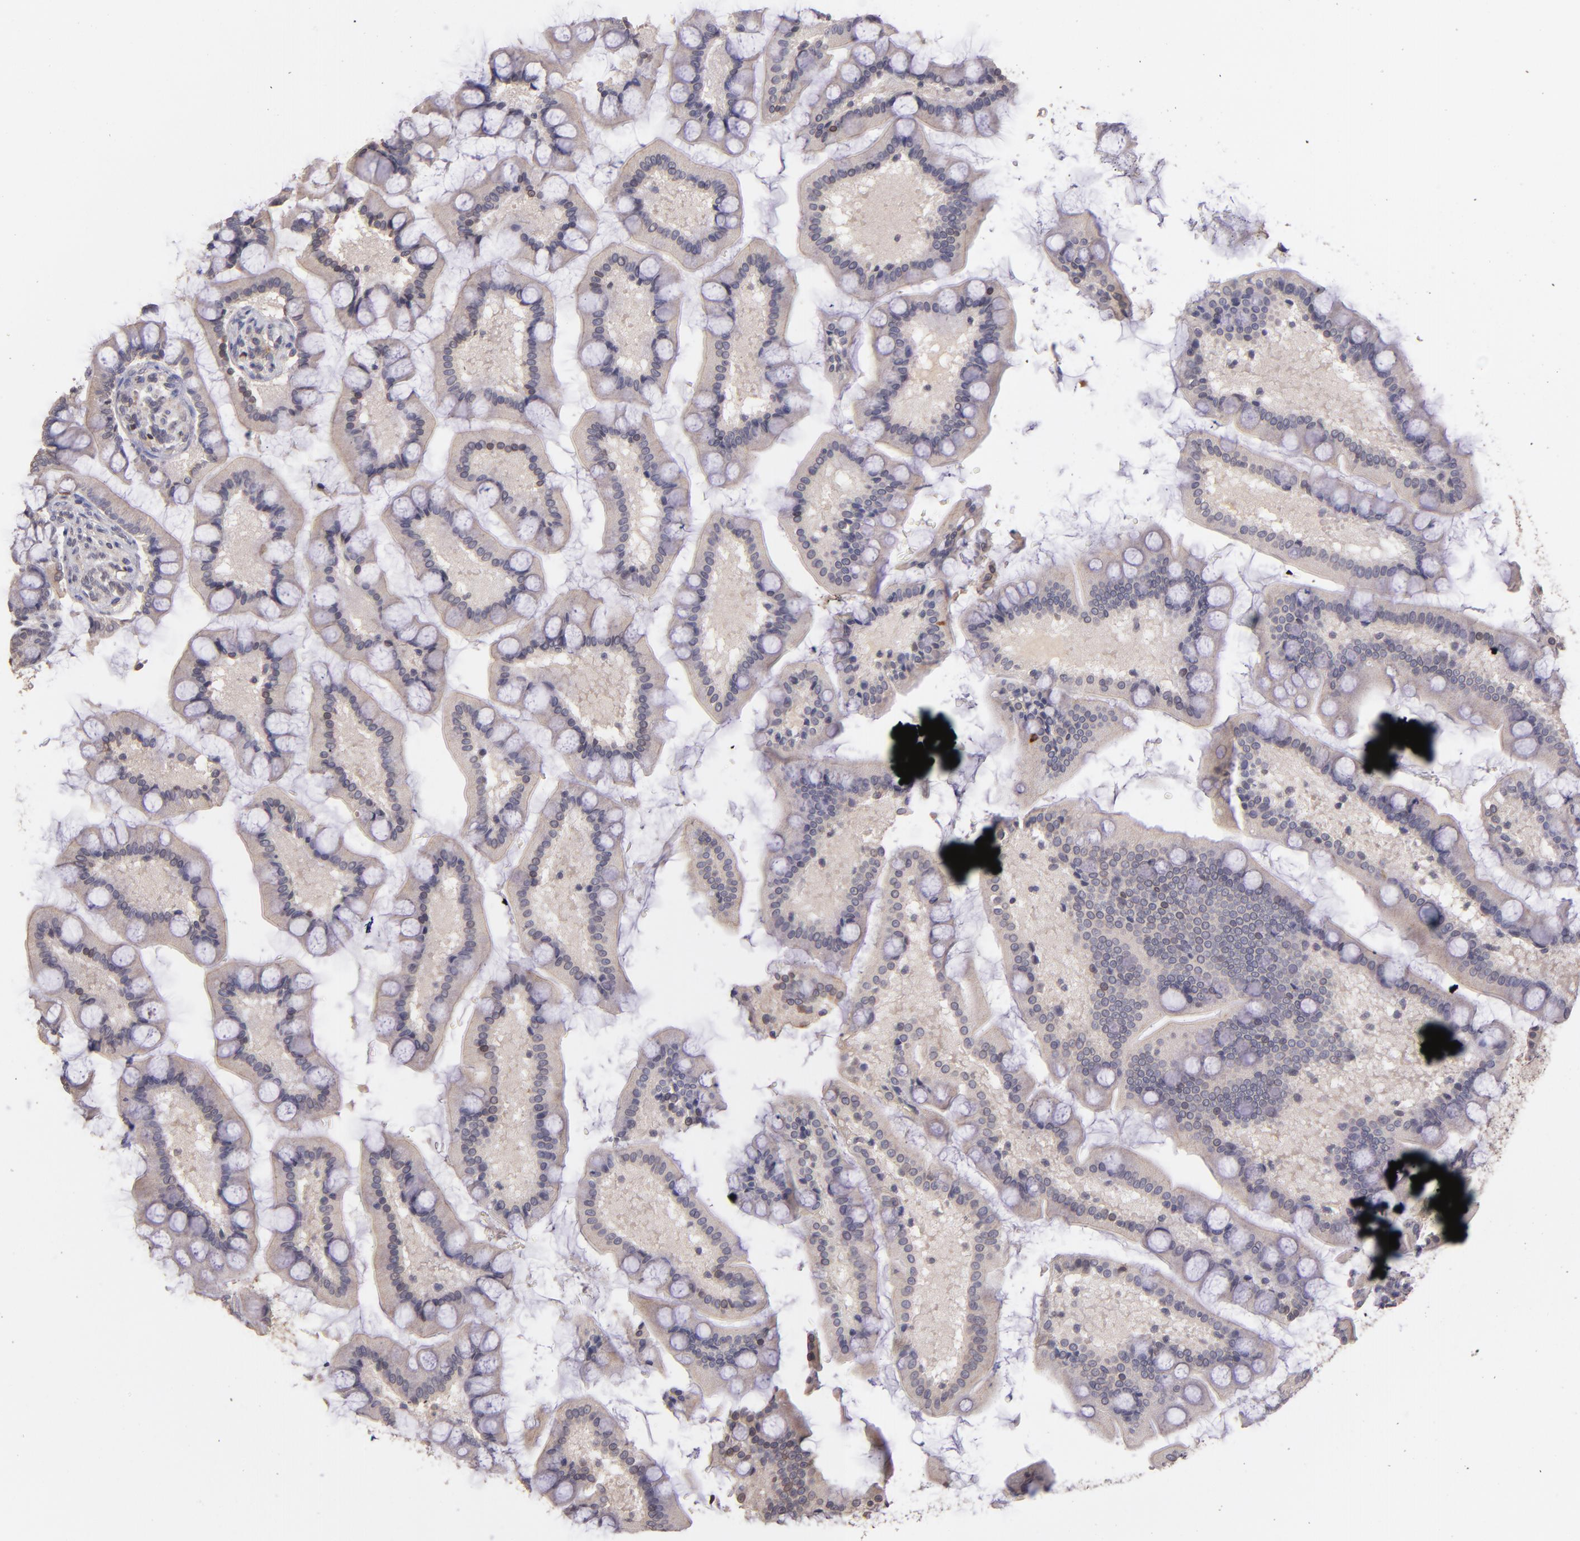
{"staining": {"intensity": "weak", "quantity": ">75%", "location": "cytoplasmic/membranous"}, "tissue": "small intestine", "cell_type": "Glandular cells", "image_type": "normal", "snomed": [{"axis": "morphology", "description": "Normal tissue, NOS"}, {"axis": "topography", "description": "Small intestine"}], "caption": "High-power microscopy captured an immunohistochemistry (IHC) histopathology image of normal small intestine, revealing weak cytoplasmic/membranous staining in approximately >75% of glandular cells.", "gene": "NUP62CL", "patient": {"sex": "male", "age": 41}}